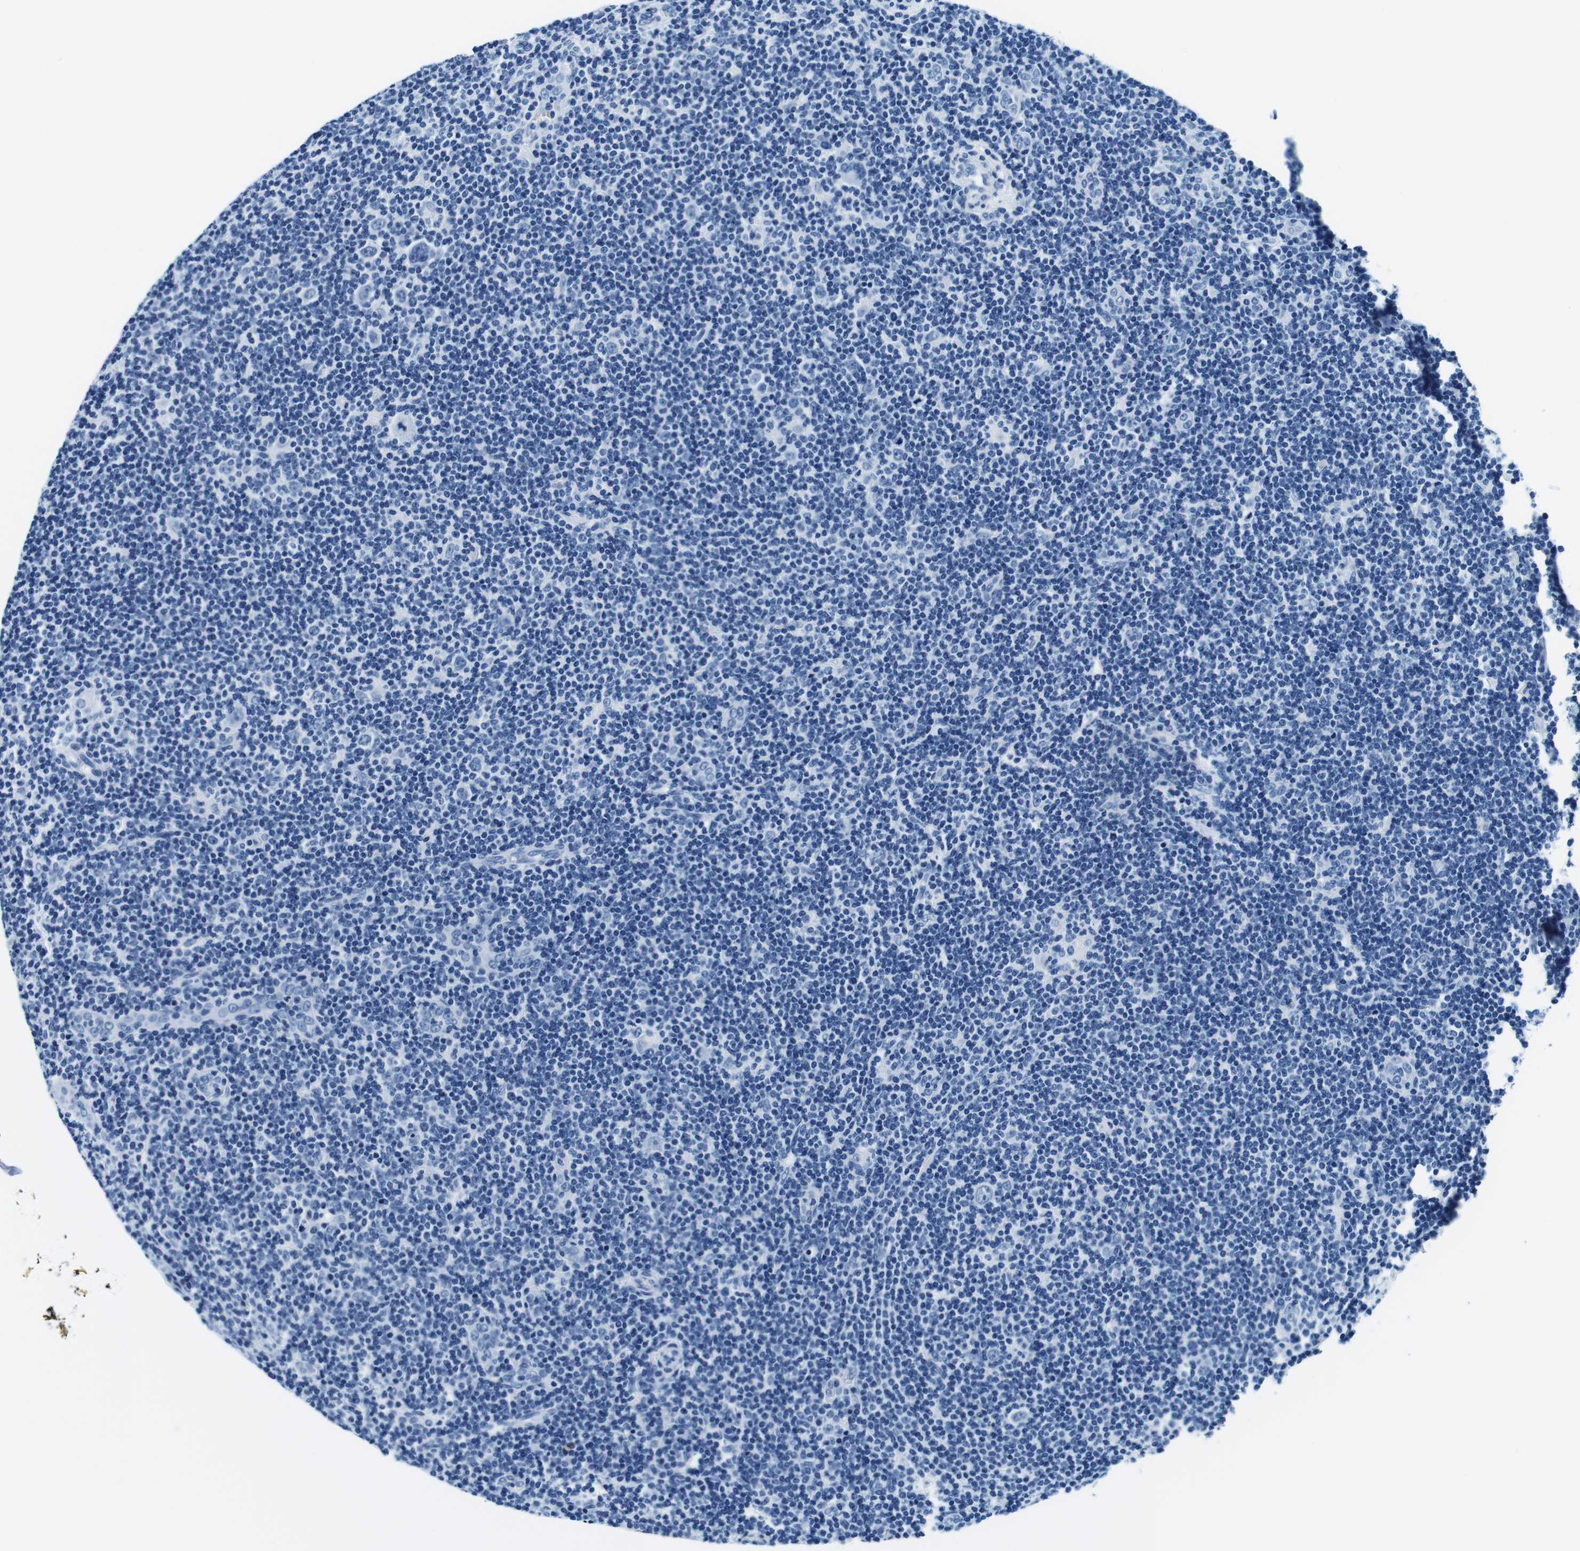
{"staining": {"intensity": "negative", "quantity": "none", "location": "none"}, "tissue": "lymphoma", "cell_type": "Tumor cells", "image_type": "cancer", "snomed": [{"axis": "morphology", "description": "Hodgkin's disease, NOS"}, {"axis": "topography", "description": "Lymph node"}], "caption": "This is an IHC image of Hodgkin's disease. There is no expression in tumor cells.", "gene": "ELANE", "patient": {"sex": "female", "age": 57}}